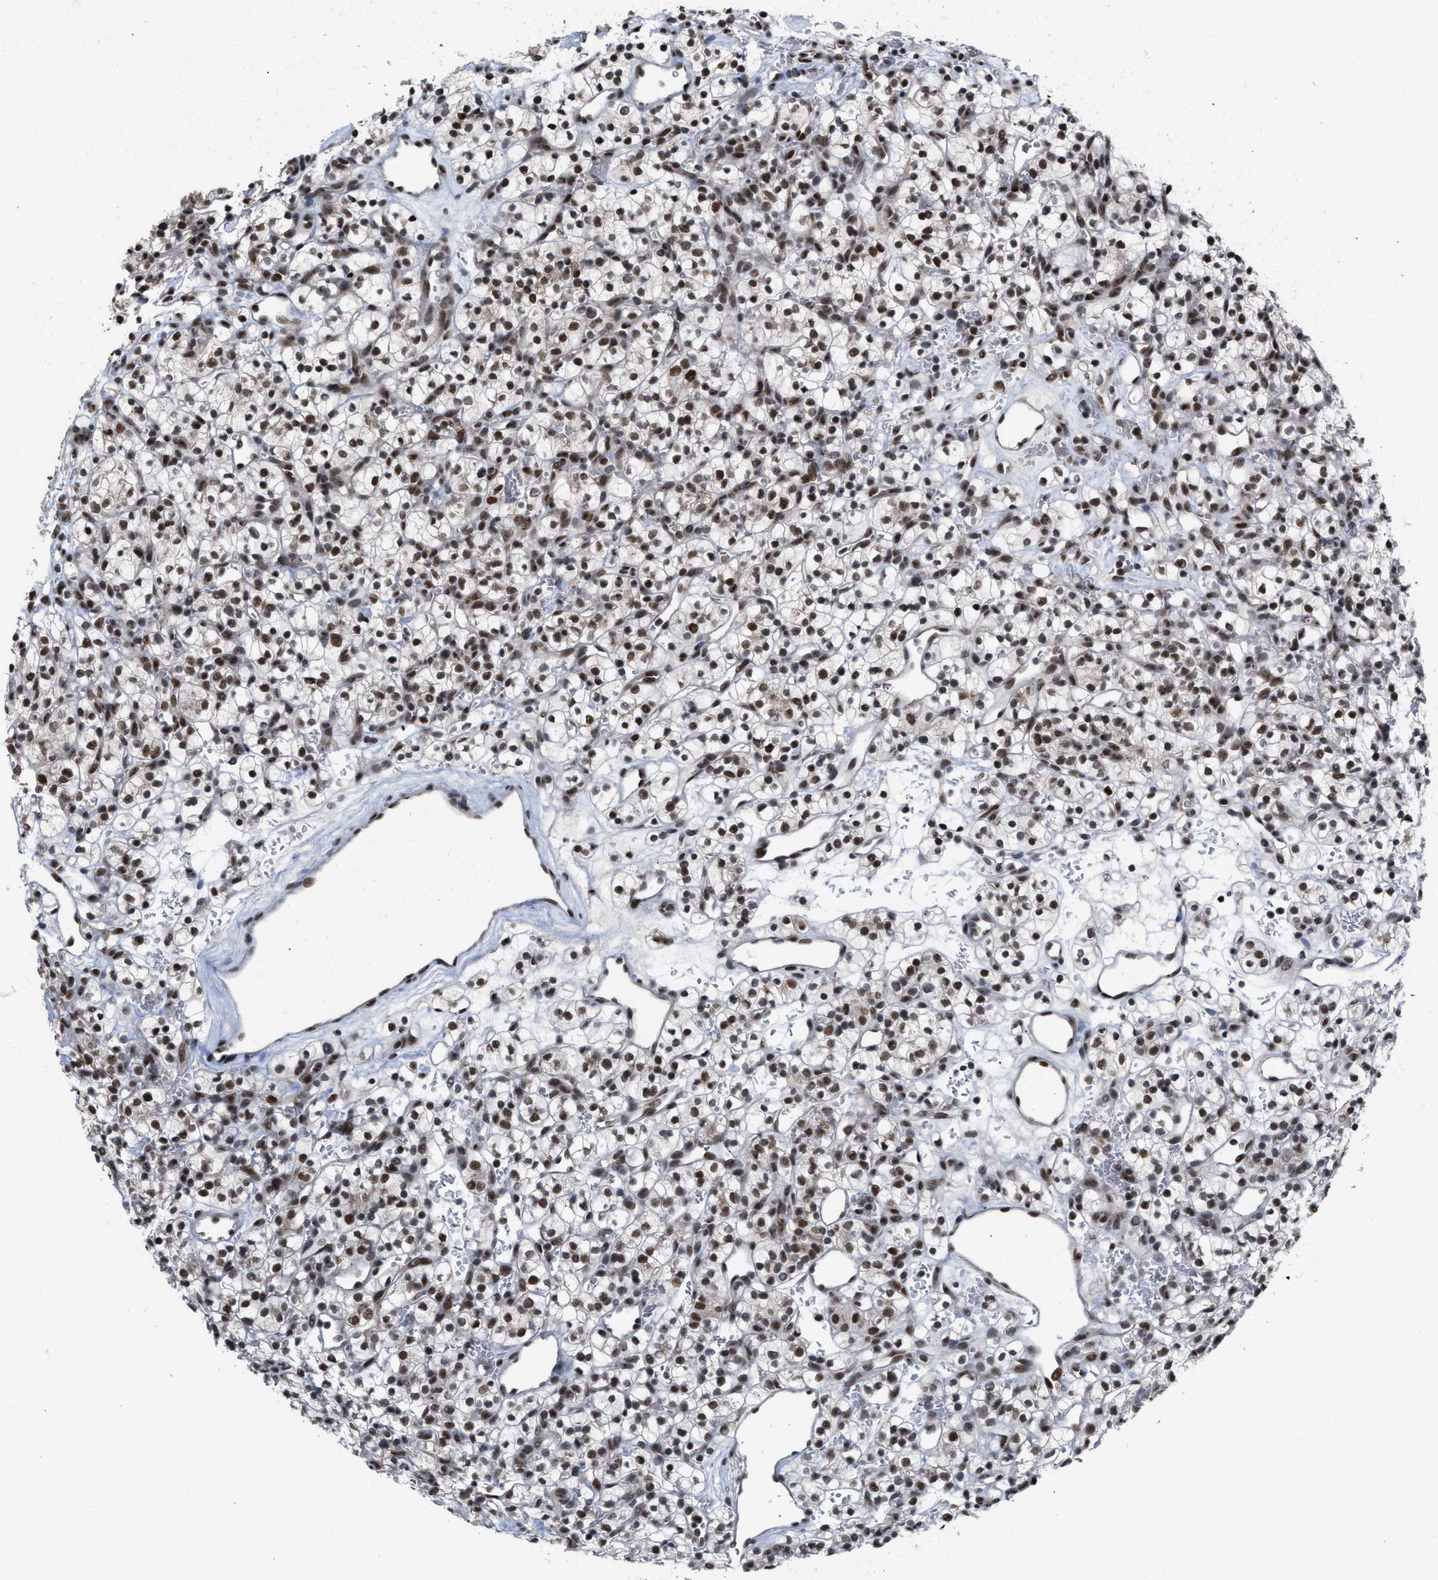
{"staining": {"intensity": "strong", "quantity": ">75%", "location": "nuclear"}, "tissue": "renal cancer", "cell_type": "Tumor cells", "image_type": "cancer", "snomed": [{"axis": "morphology", "description": "Adenocarcinoma, NOS"}, {"axis": "topography", "description": "Kidney"}], "caption": "Brown immunohistochemical staining in renal adenocarcinoma demonstrates strong nuclear staining in approximately >75% of tumor cells.", "gene": "EIF4A3", "patient": {"sex": "female", "age": 57}}